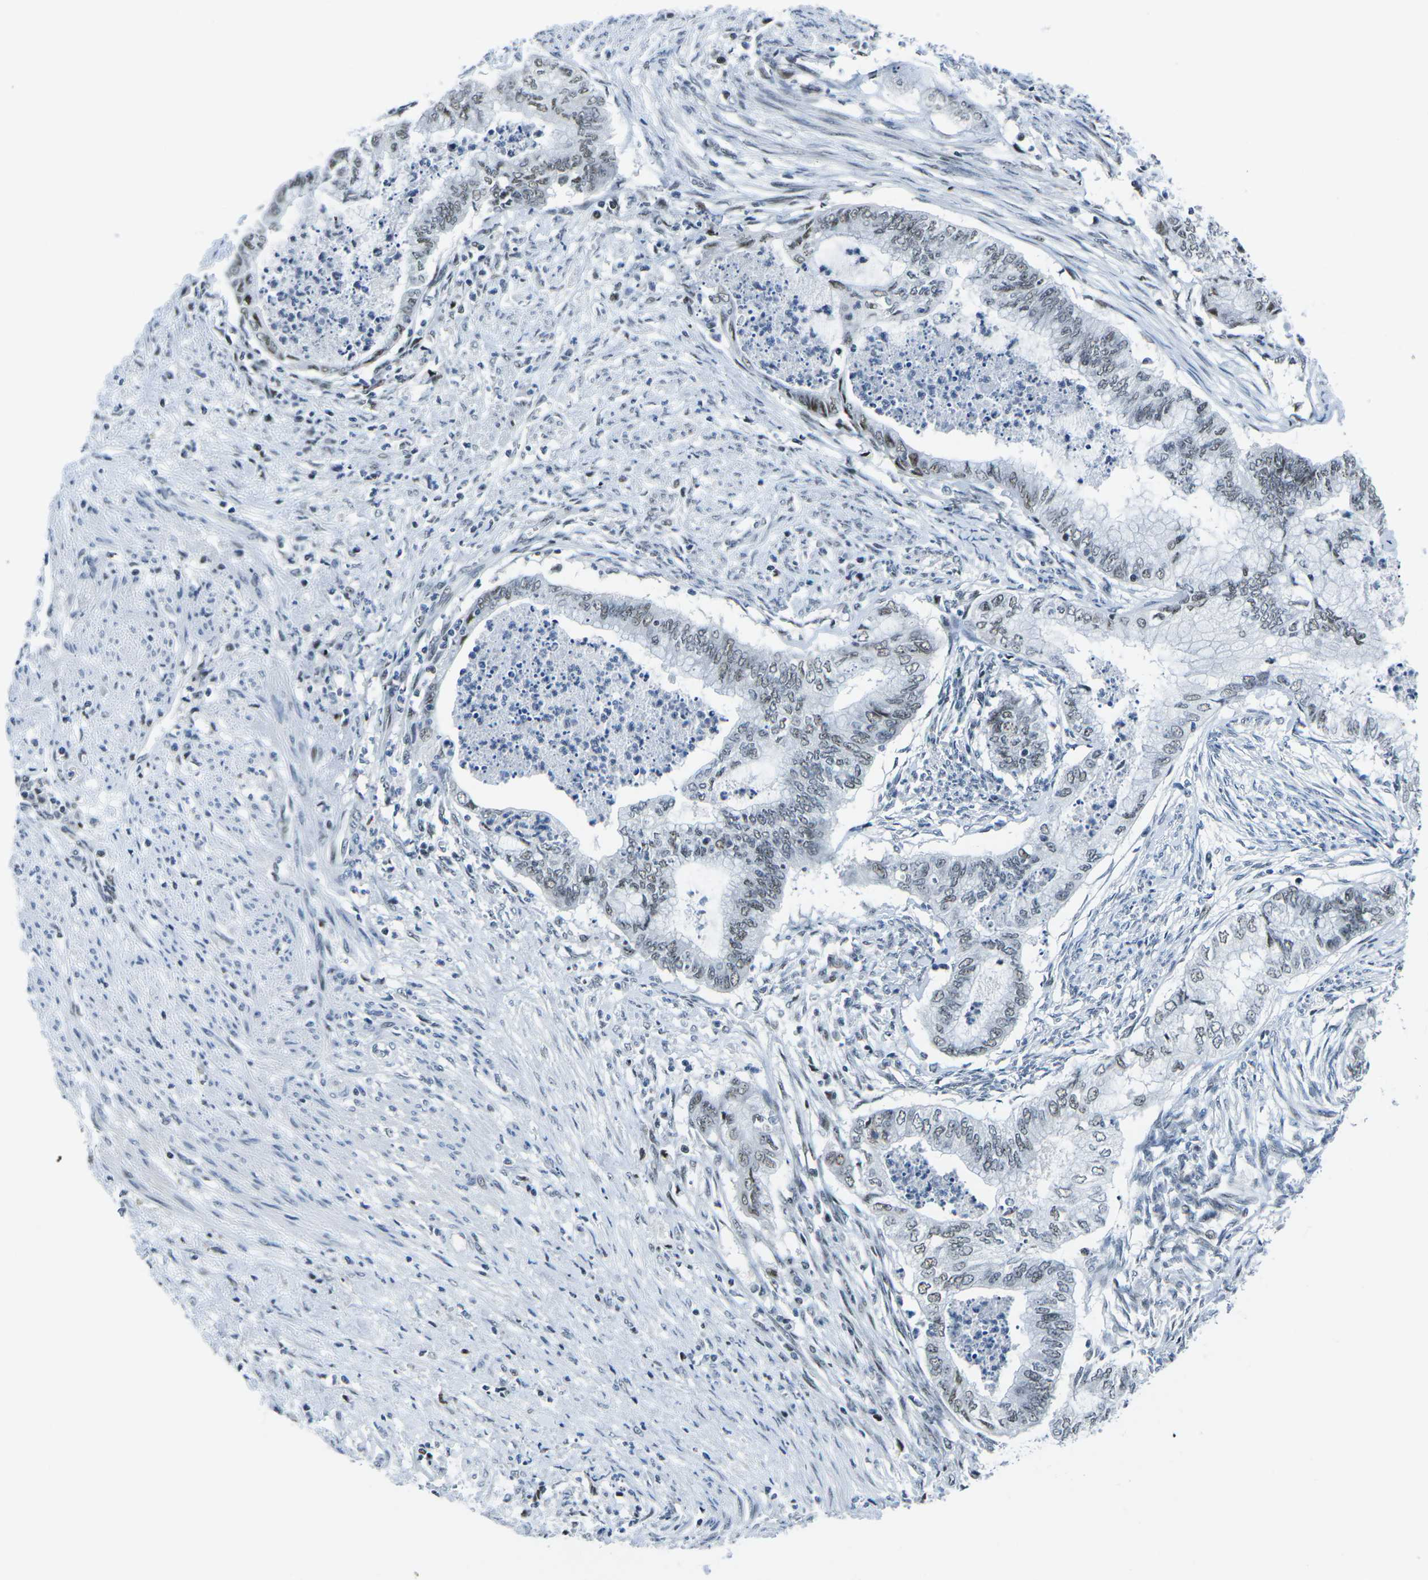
{"staining": {"intensity": "weak", "quantity": ">75%", "location": "nuclear"}, "tissue": "endometrial cancer", "cell_type": "Tumor cells", "image_type": "cancer", "snomed": [{"axis": "morphology", "description": "Necrosis, NOS"}, {"axis": "morphology", "description": "Adenocarcinoma, NOS"}, {"axis": "topography", "description": "Endometrium"}], "caption": "Endometrial cancer stained with DAB immunohistochemistry reveals low levels of weak nuclear expression in about >75% of tumor cells.", "gene": "PRPF8", "patient": {"sex": "female", "age": 79}}